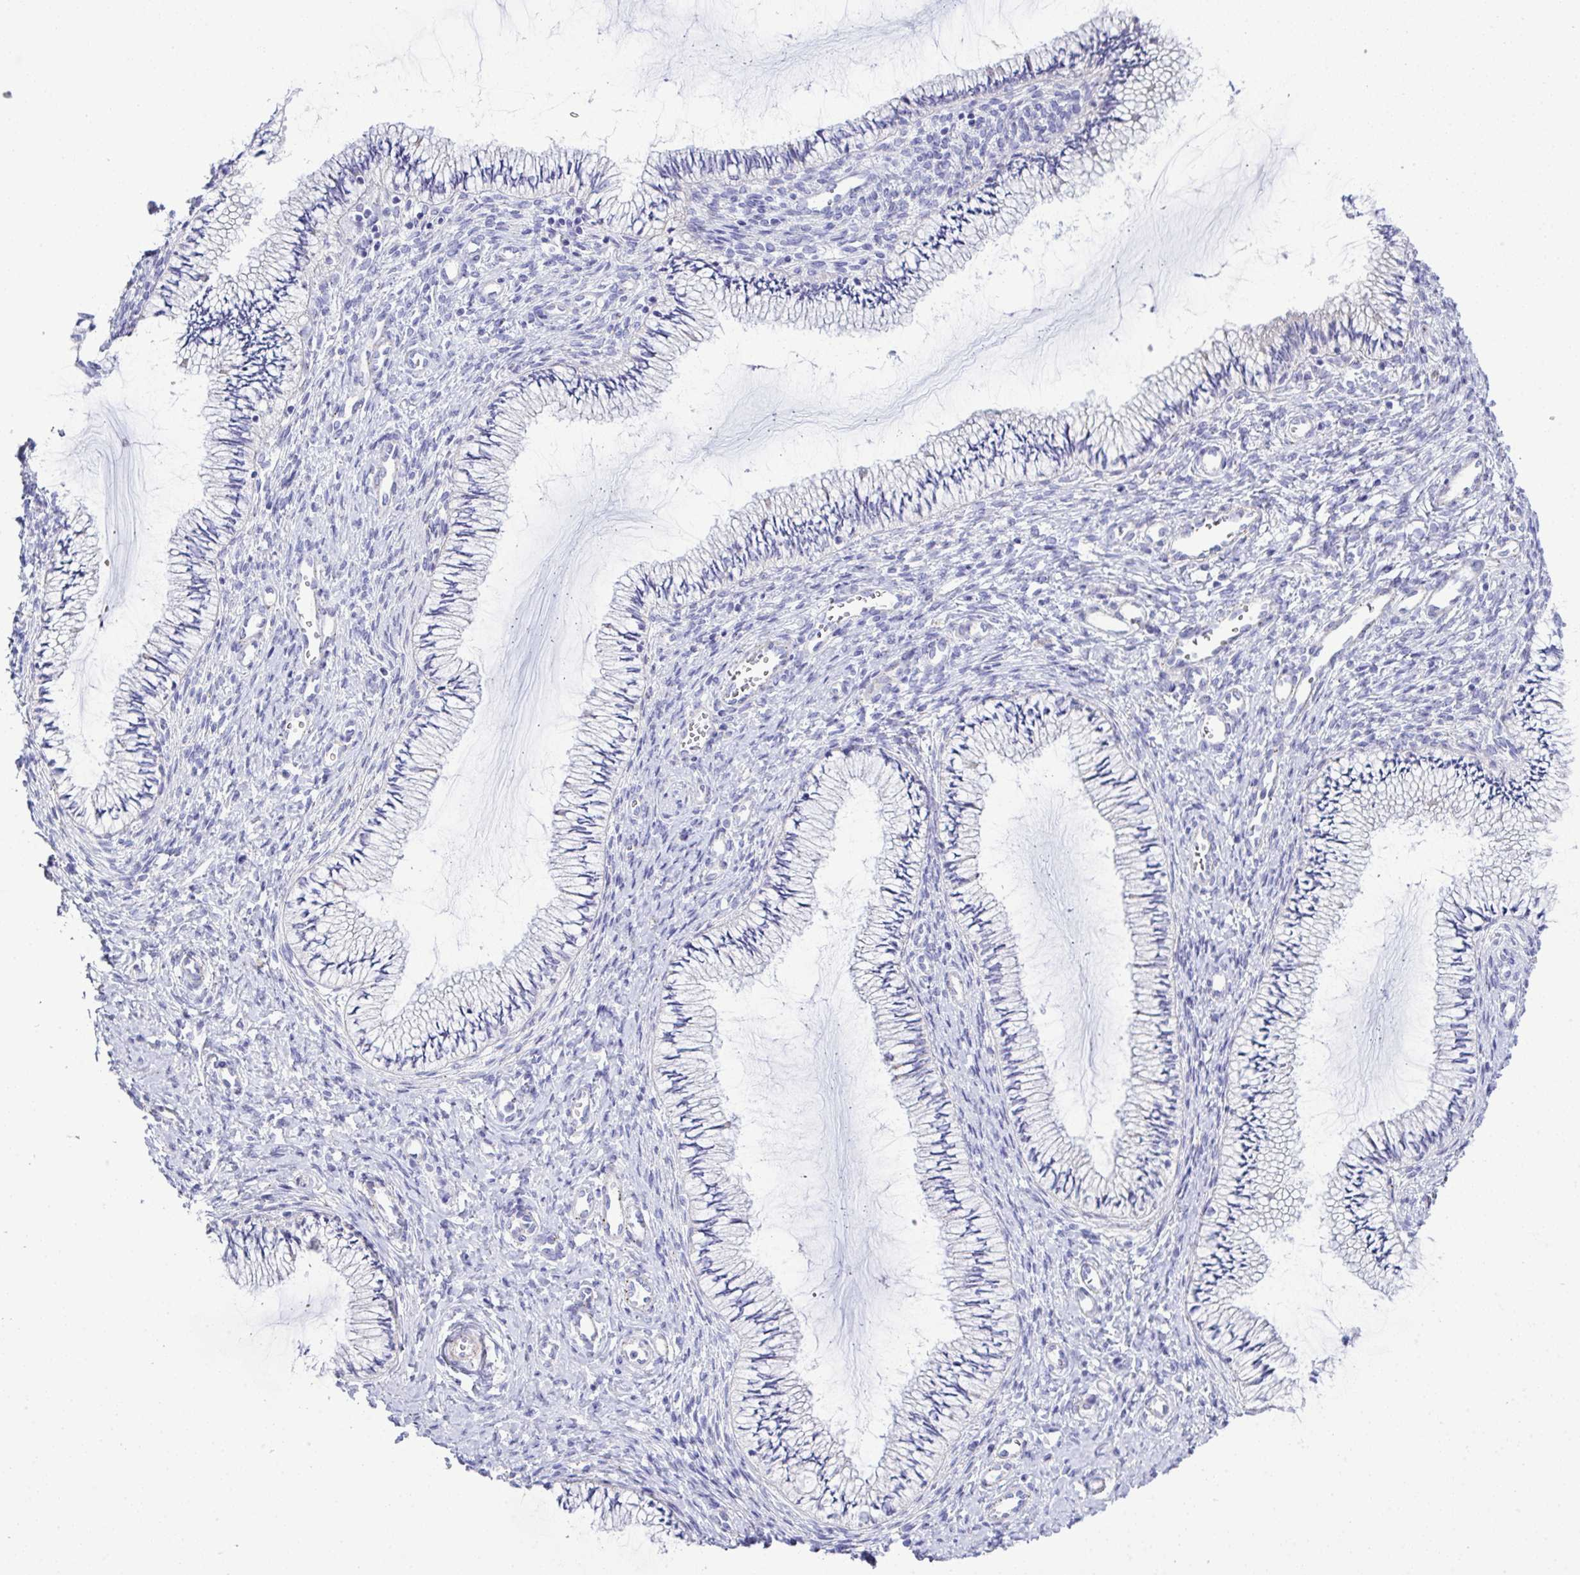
{"staining": {"intensity": "negative", "quantity": "none", "location": "none"}, "tissue": "cervix", "cell_type": "Glandular cells", "image_type": "normal", "snomed": [{"axis": "morphology", "description": "Normal tissue, NOS"}, {"axis": "topography", "description": "Cervix"}], "caption": "Immunohistochemical staining of benign cervix reveals no significant expression in glandular cells.", "gene": "MED11", "patient": {"sex": "female", "age": 24}}